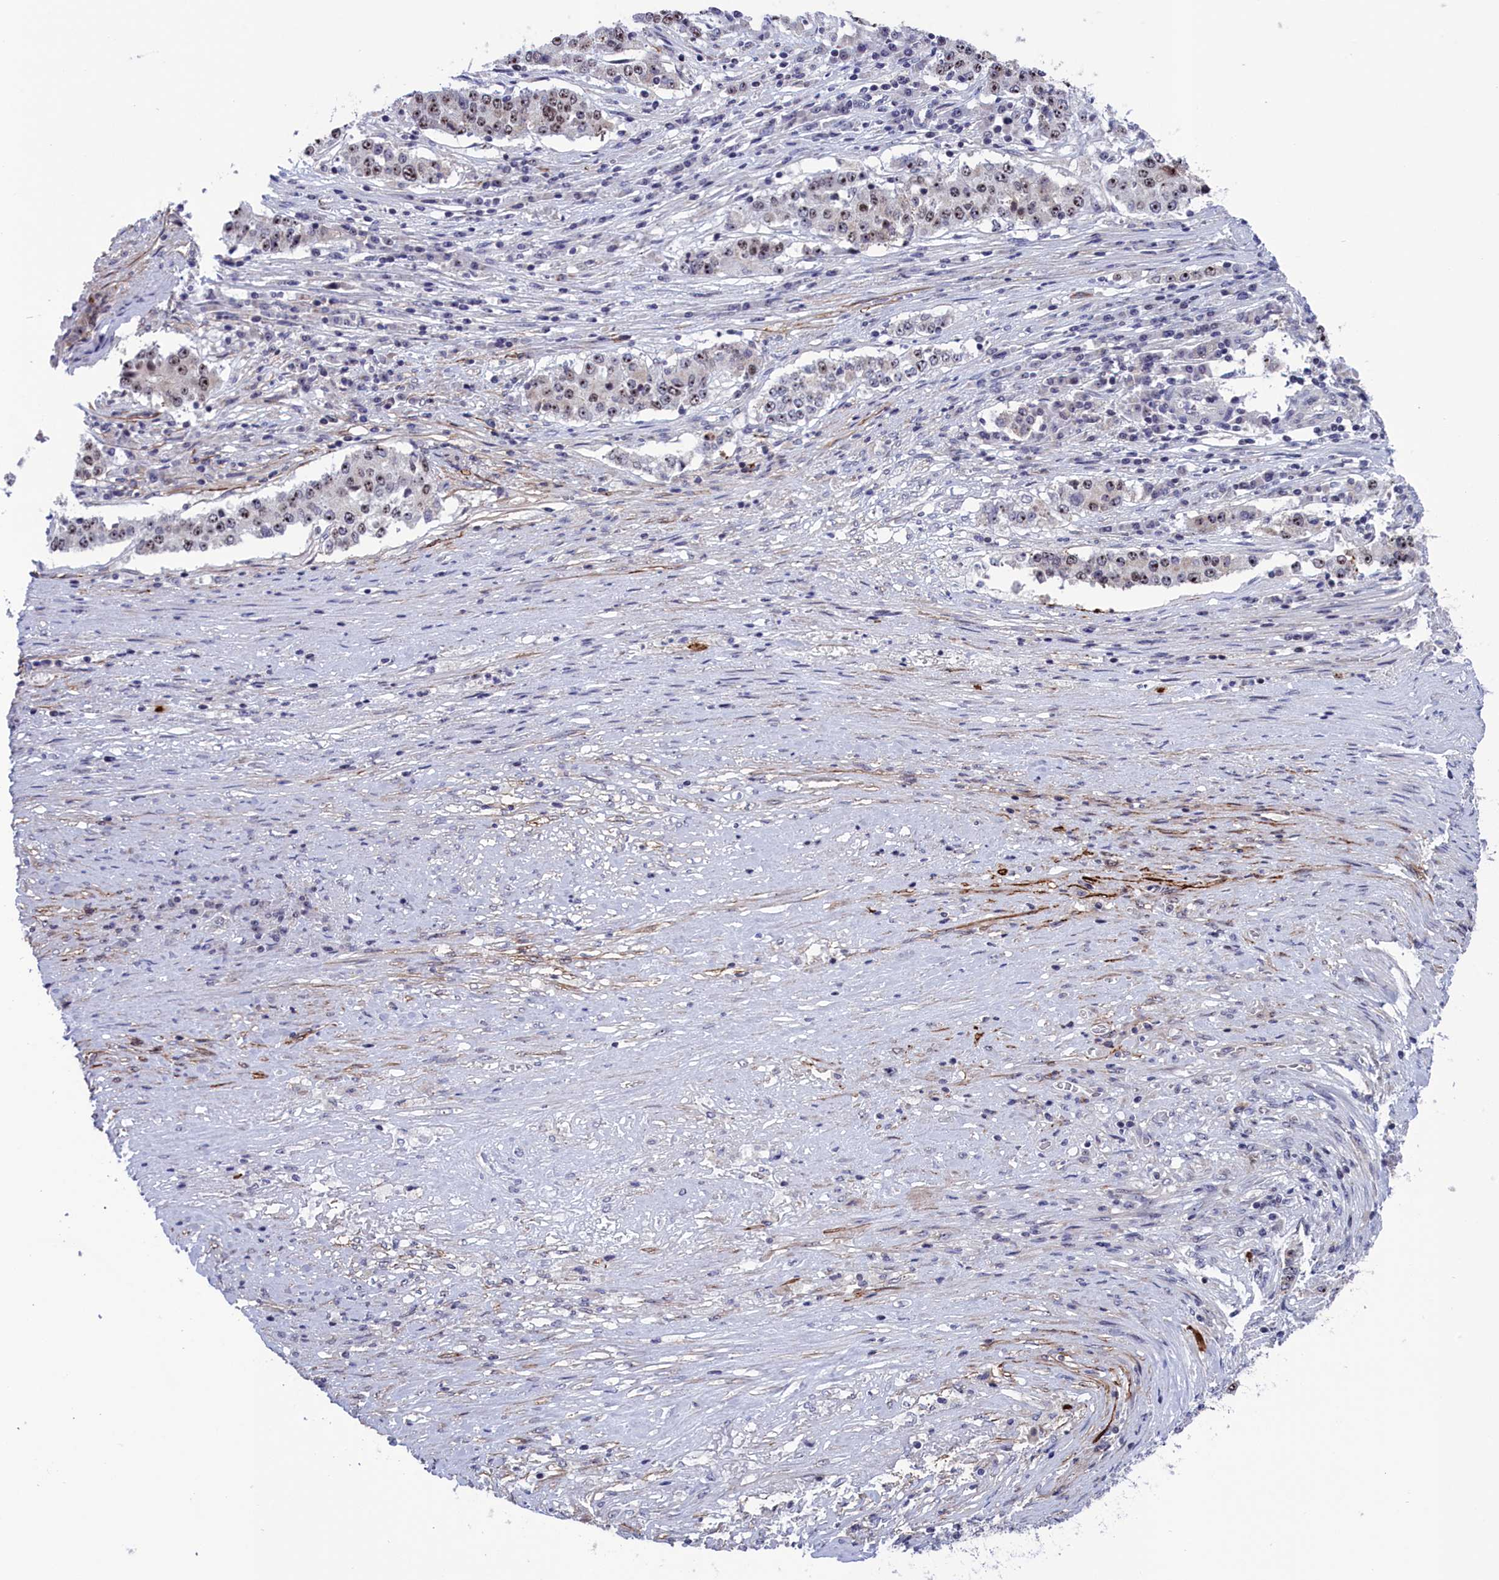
{"staining": {"intensity": "moderate", "quantity": ">75%", "location": "nuclear"}, "tissue": "stomach cancer", "cell_type": "Tumor cells", "image_type": "cancer", "snomed": [{"axis": "morphology", "description": "Adenocarcinoma, NOS"}, {"axis": "topography", "description": "Stomach"}], "caption": "The micrograph shows a brown stain indicating the presence of a protein in the nuclear of tumor cells in stomach cancer (adenocarcinoma).", "gene": "PPAN", "patient": {"sex": "male", "age": 59}}